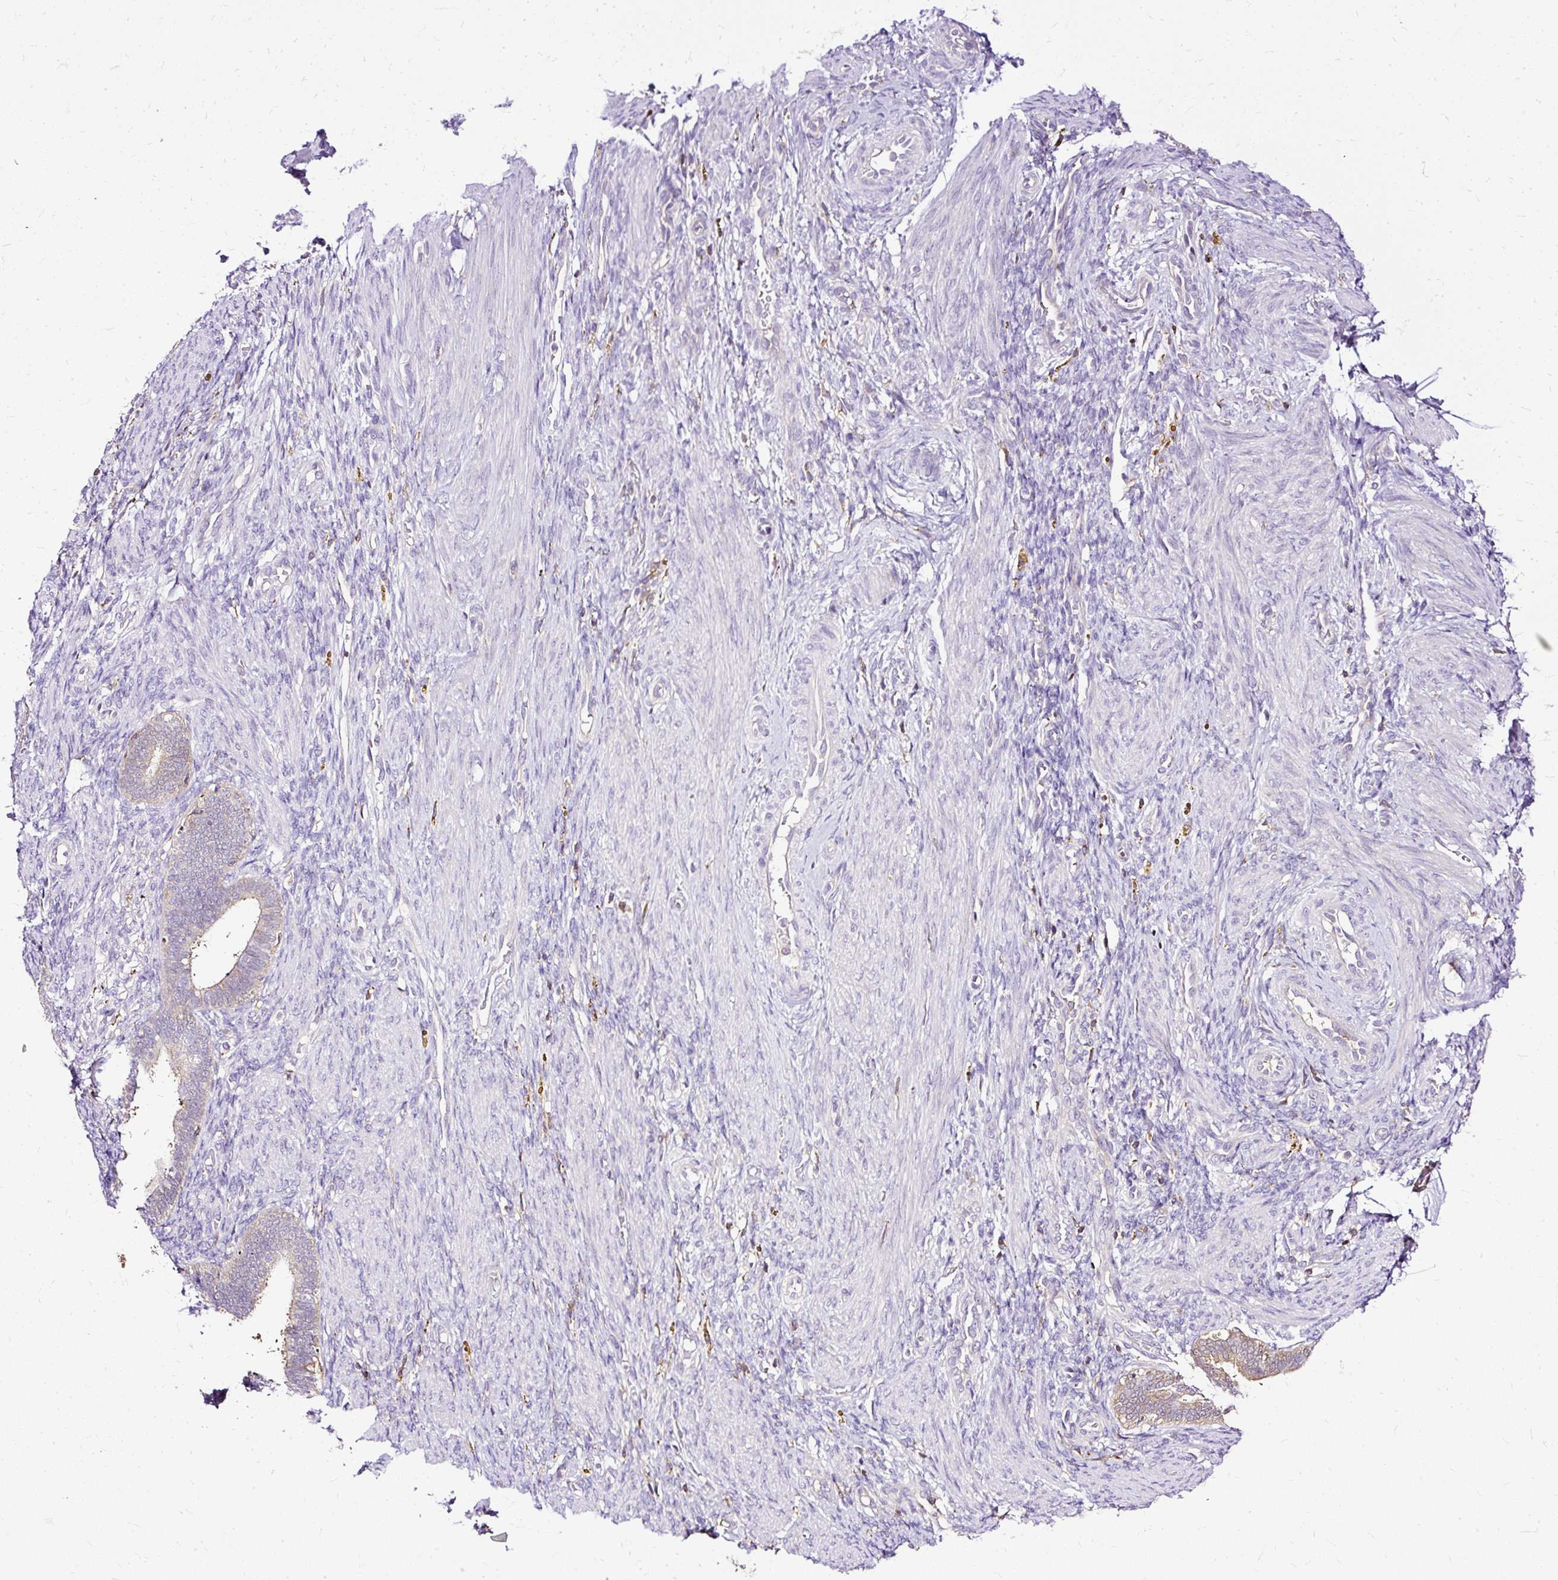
{"staining": {"intensity": "negative", "quantity": "none", "location": "none"}, "tissue": "endometrium", "cell_type": "Cells in endometrial stroma", "image_type": "normal", "snomed": [{"axis": "morphology", "description": "Normal tissue, NOS"}, {"axis": "topography", "description": "Endometrium"}], "caption": "Image shows no significant protein positivity in cells in endometrial stroma of normal endometrium.", "gene": "TWF2", "patient": {"sex": "female", "age": 34}}